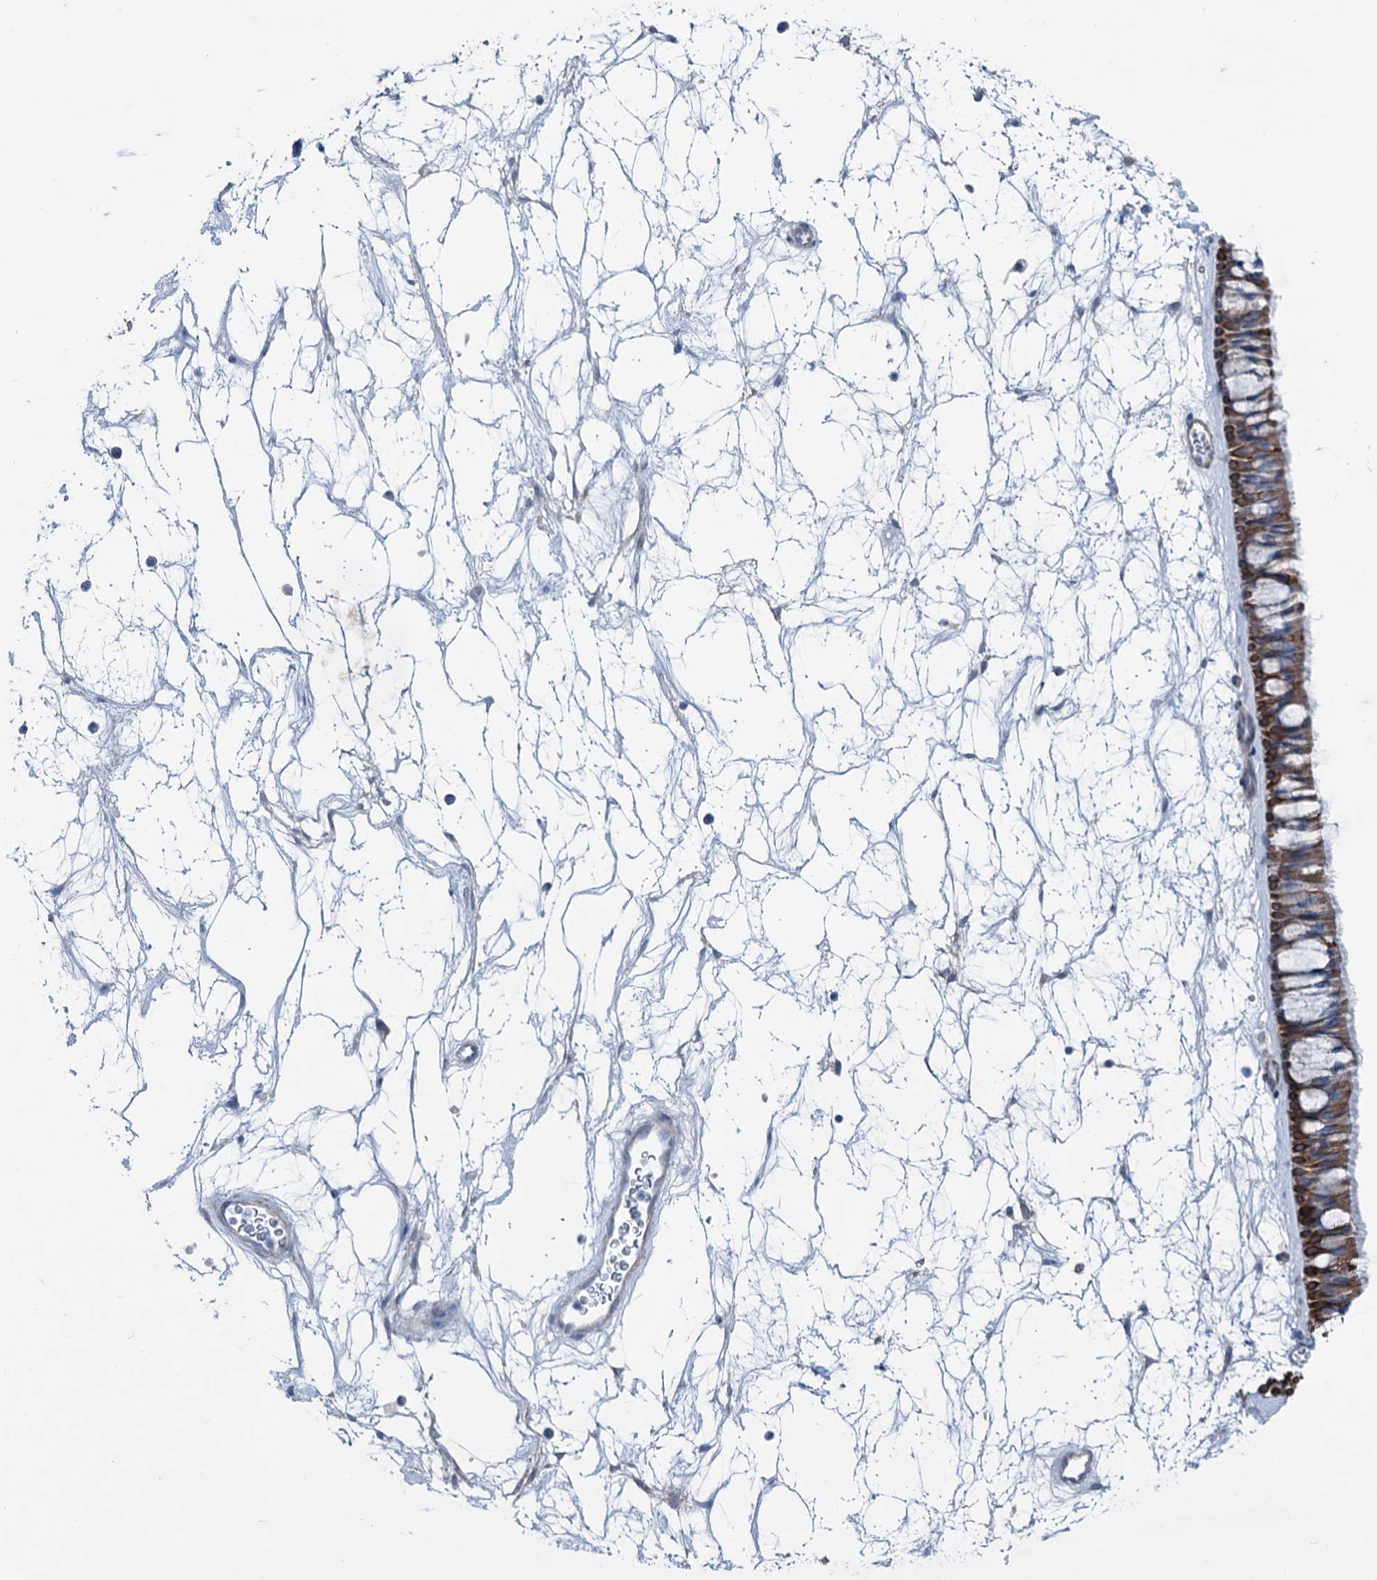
{"staining": {"intensity": "moderate", "quantity": ">75%", "location": "cytoplasmic/membranous"}, "tissue": "nasopharynx", "cell_type": "Respiratory epithelial cells", "image_type": "normal", "snomed": [{"axis": "morphology", "description": "Normal tissue, NOS"}, {"axis": "topography", "description": "Nasopharynx"}], "caption": "Brown immunohistochemical staining in benign nasopharynx displays moderate cytoplasmic/membranous staining in approximately >75% of respiratory epithelial cells. The staining was performed using DAB (3,3'-diaminobenzidine) to visualize the protein expression in brown, while the nuclei were stained in blue with hematoxylin (Magnification: 20x).", "gene": "CALCOCO1", "patient": {"sex": "male", "age": 64}}